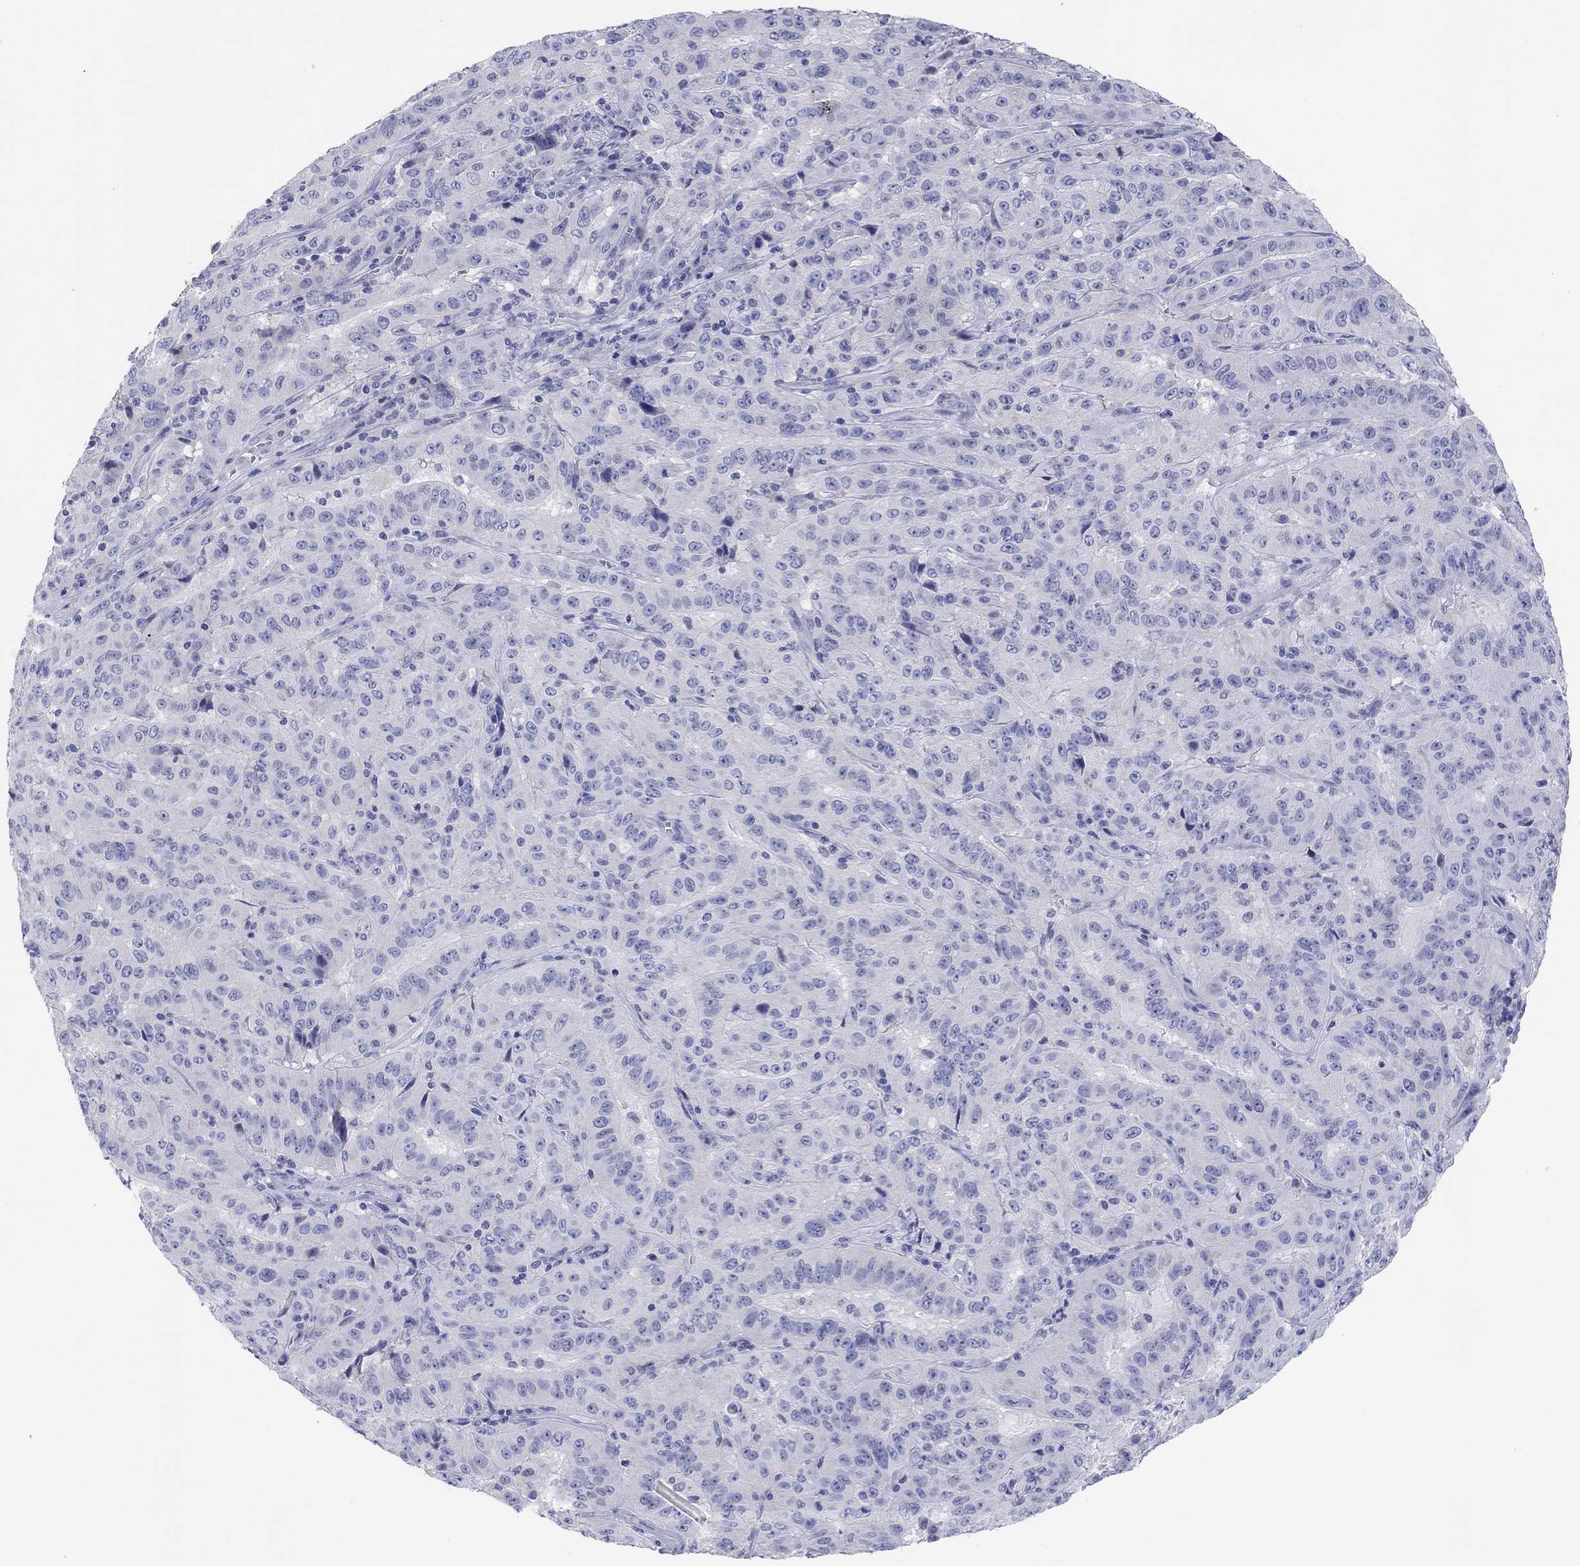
{"staining": {"intensity": "negative", "quantity": "none", "location": "none"}, "tissue": "pancreatic cancer", "cell_type": "Tumor cells", "image_type": "cancer", "snomed": [{"axis": "morphology", "description": "Adenocarcinoma, NOS"}, {"axis": "topography", "description": "Pancreas"}], "caption": "A micrograph of human adenocarcinoma (pancreatic) is negative for staining in tumor cells.", "gene": "ERICH3", "patient": {"sex": "male", "age": 63}}